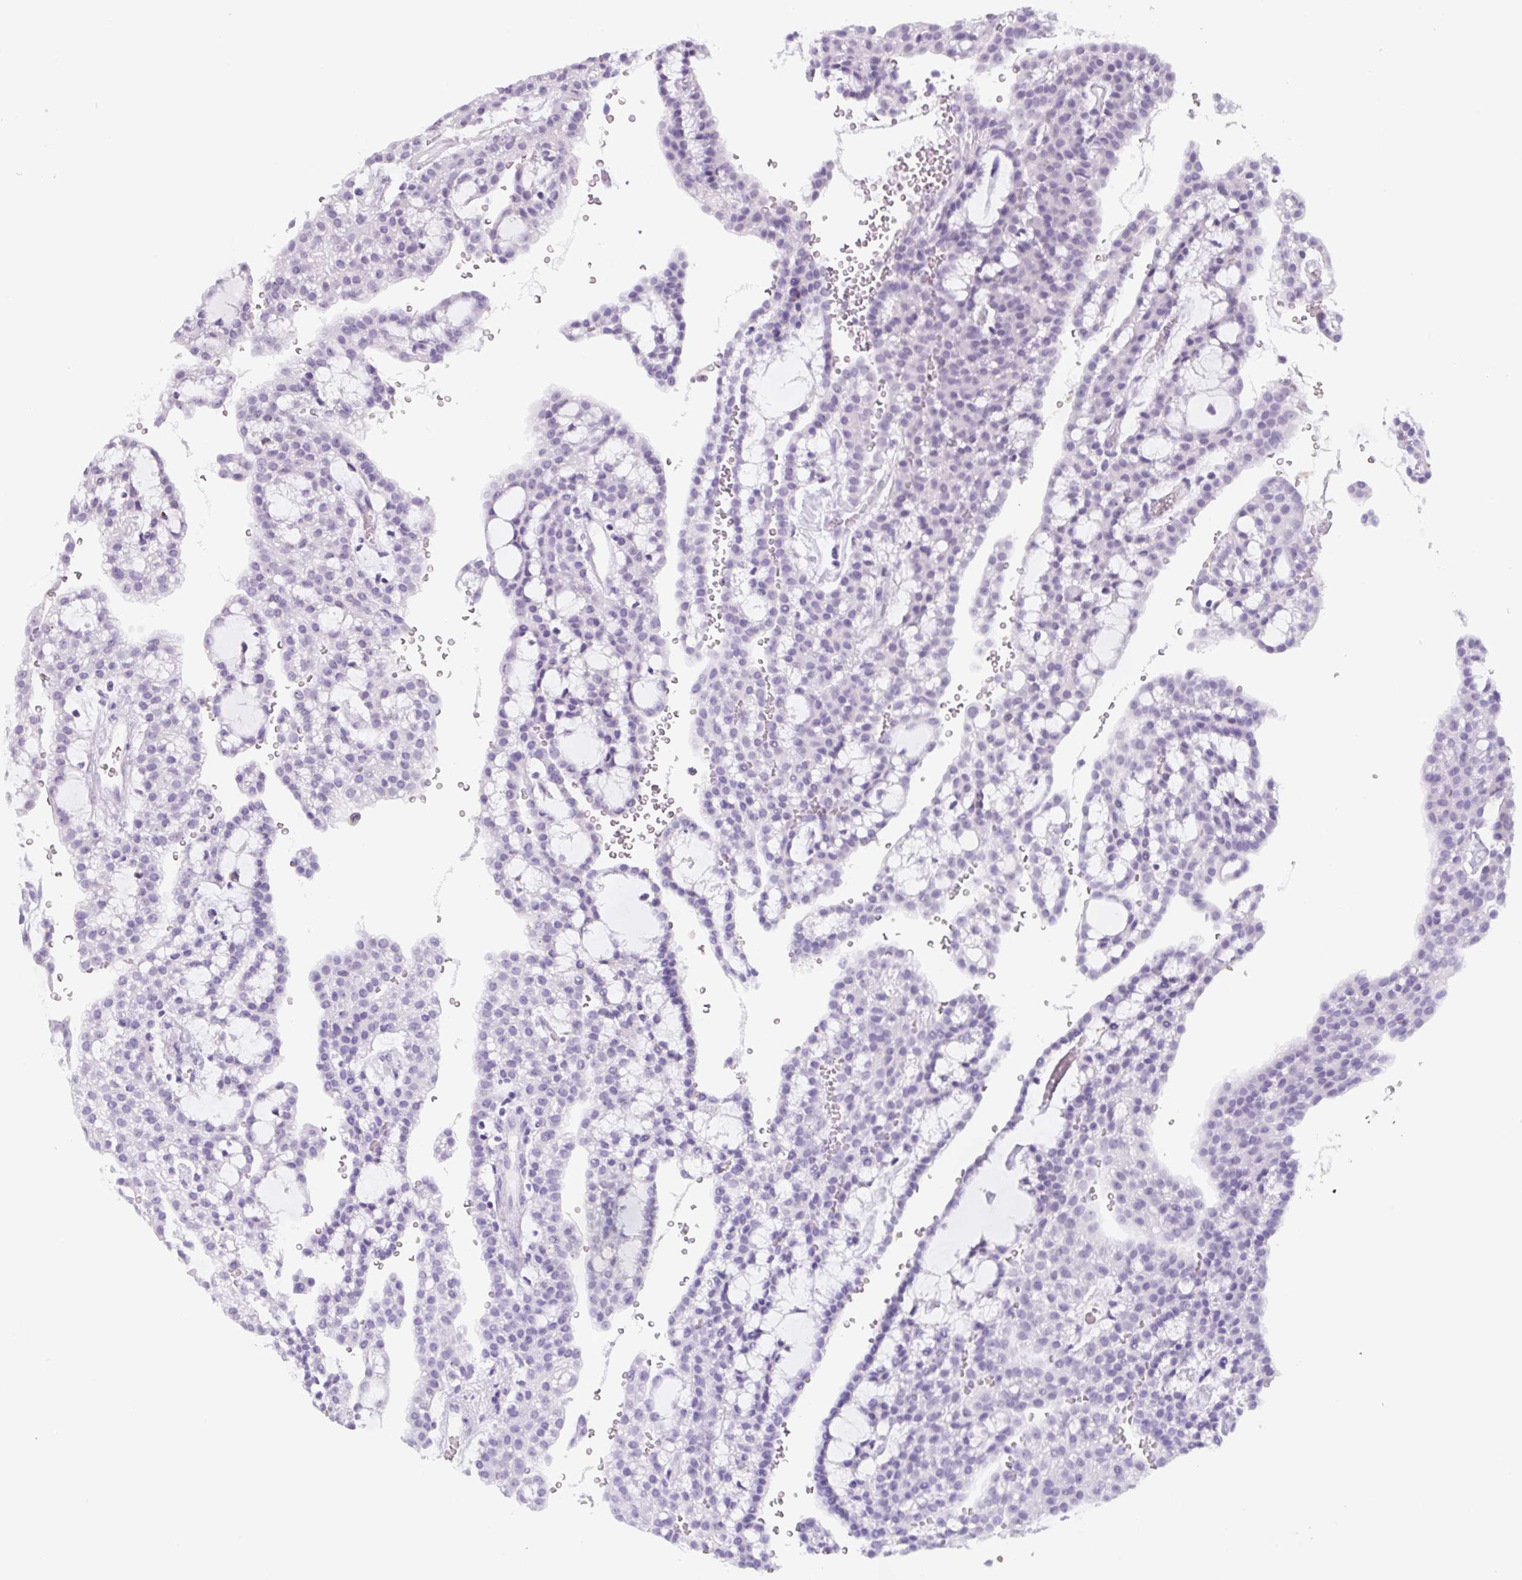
{"staining": {"intensity": "negative", "quantity": "none", "location": "none"}, "tissue": "renal cancer", "cell_type": "Tumor cells", "image_type": "cancer", "snomed": [{"axis": "morphology", "description": "Adenocarcinoma, NOS"}, {"axis": "topography", "description": "Kidney"}], "caption": "Tumor cells are negative for brown protein staining in renal cancer (adenocarcinoma).", "gene": "TNFRSF8", "patient": {"sex": "male", "age": 63}}